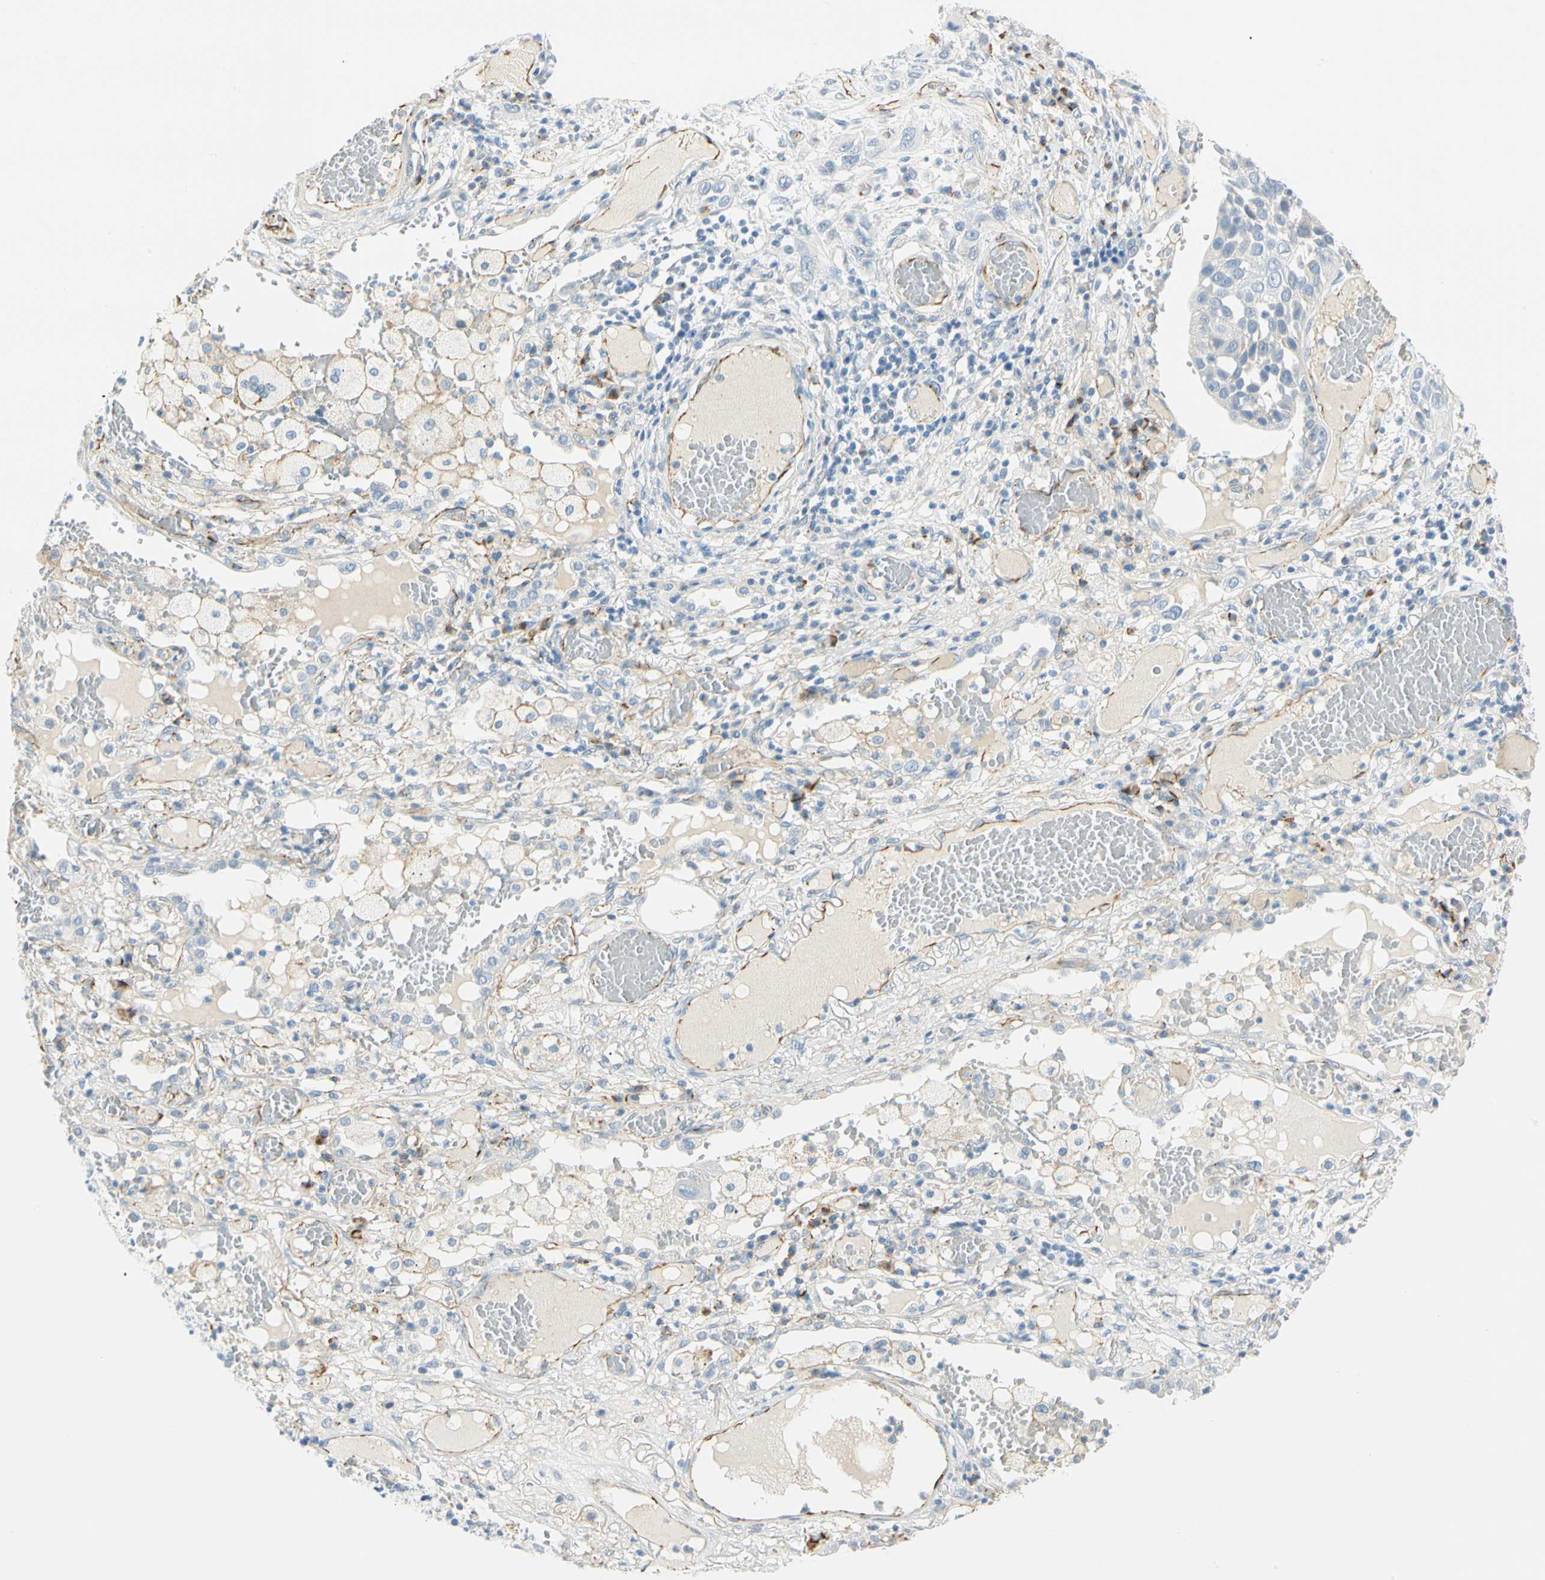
{"staining": {"intensity": "weak", "quantity": "25%-75%", "location": "cytoplasmic/membranous"}, "tissue": "lung cancer", "cell_type": "Tumor cells", "image_type": "cancer", "snomed": [{"axis": "morphology", "description": "Squamous cell carcinoma, NOS"}, {"axis": "topography", "description": "Lung"}], "caption": "A brown stain labels weak cytoplasmic/membranous expression of a protein in human lung cancer (squamous cell carcinoma) tumor cells. (DAB (3,3'-diaminobenzidine) IHC with brightfield microscopy, high magnification).", "gene": "VPS9D1", "patient": {"sex": "male", "age": 71}}